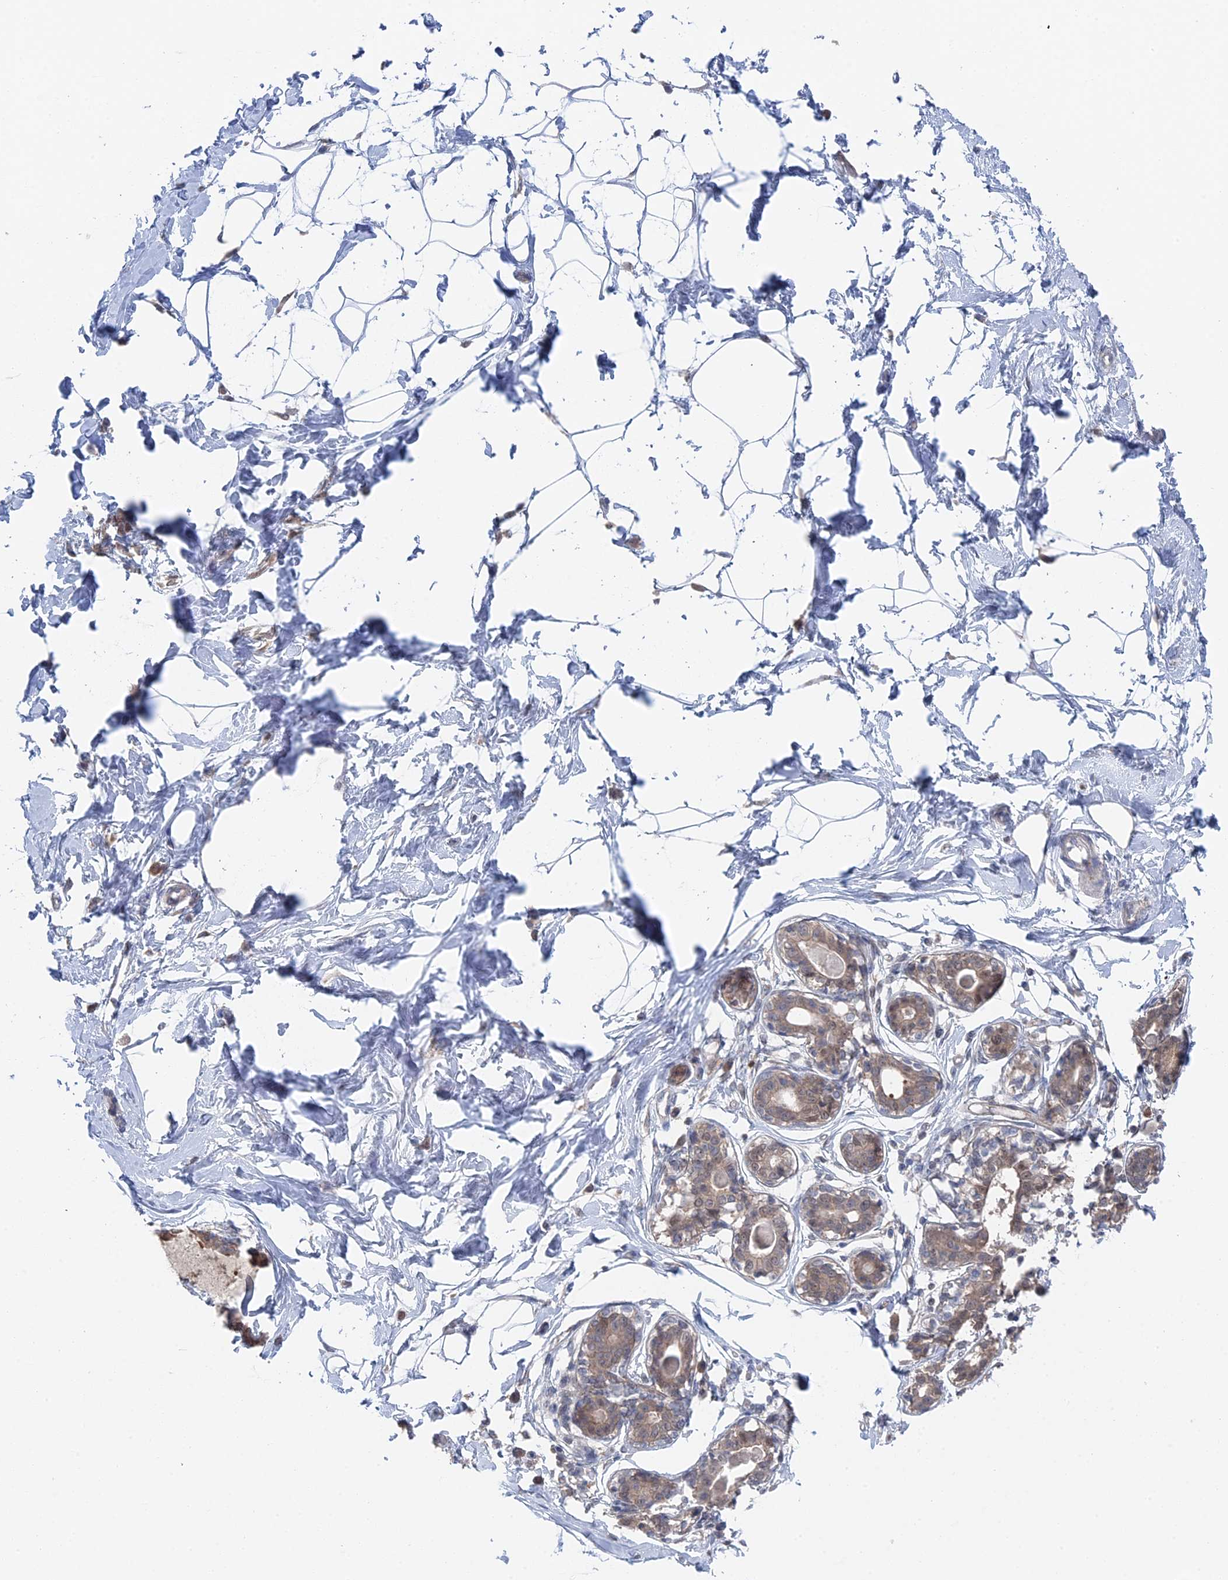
{"staining": {"intensity": "negative", "quantity": "none", "location": "none"}, "tissue": "breast", "cell_type": "Adipocytes", "image_type": "normal", "snomed": [{"axis": "morphology", "description": "Normal tissue, NOS"}, {"axis": "topography", "description": "Breast"}], "caption": "Normal breast was stained to show a protein in brown. There is no significant positivity in adipocytes. (DAB (3,3'-diaminobenzidine) immunohistochemistry (IHC) with hematoxylin counter stain).", "gene": "IRGQ", "patient": {"sex": "female", "age": 45}}